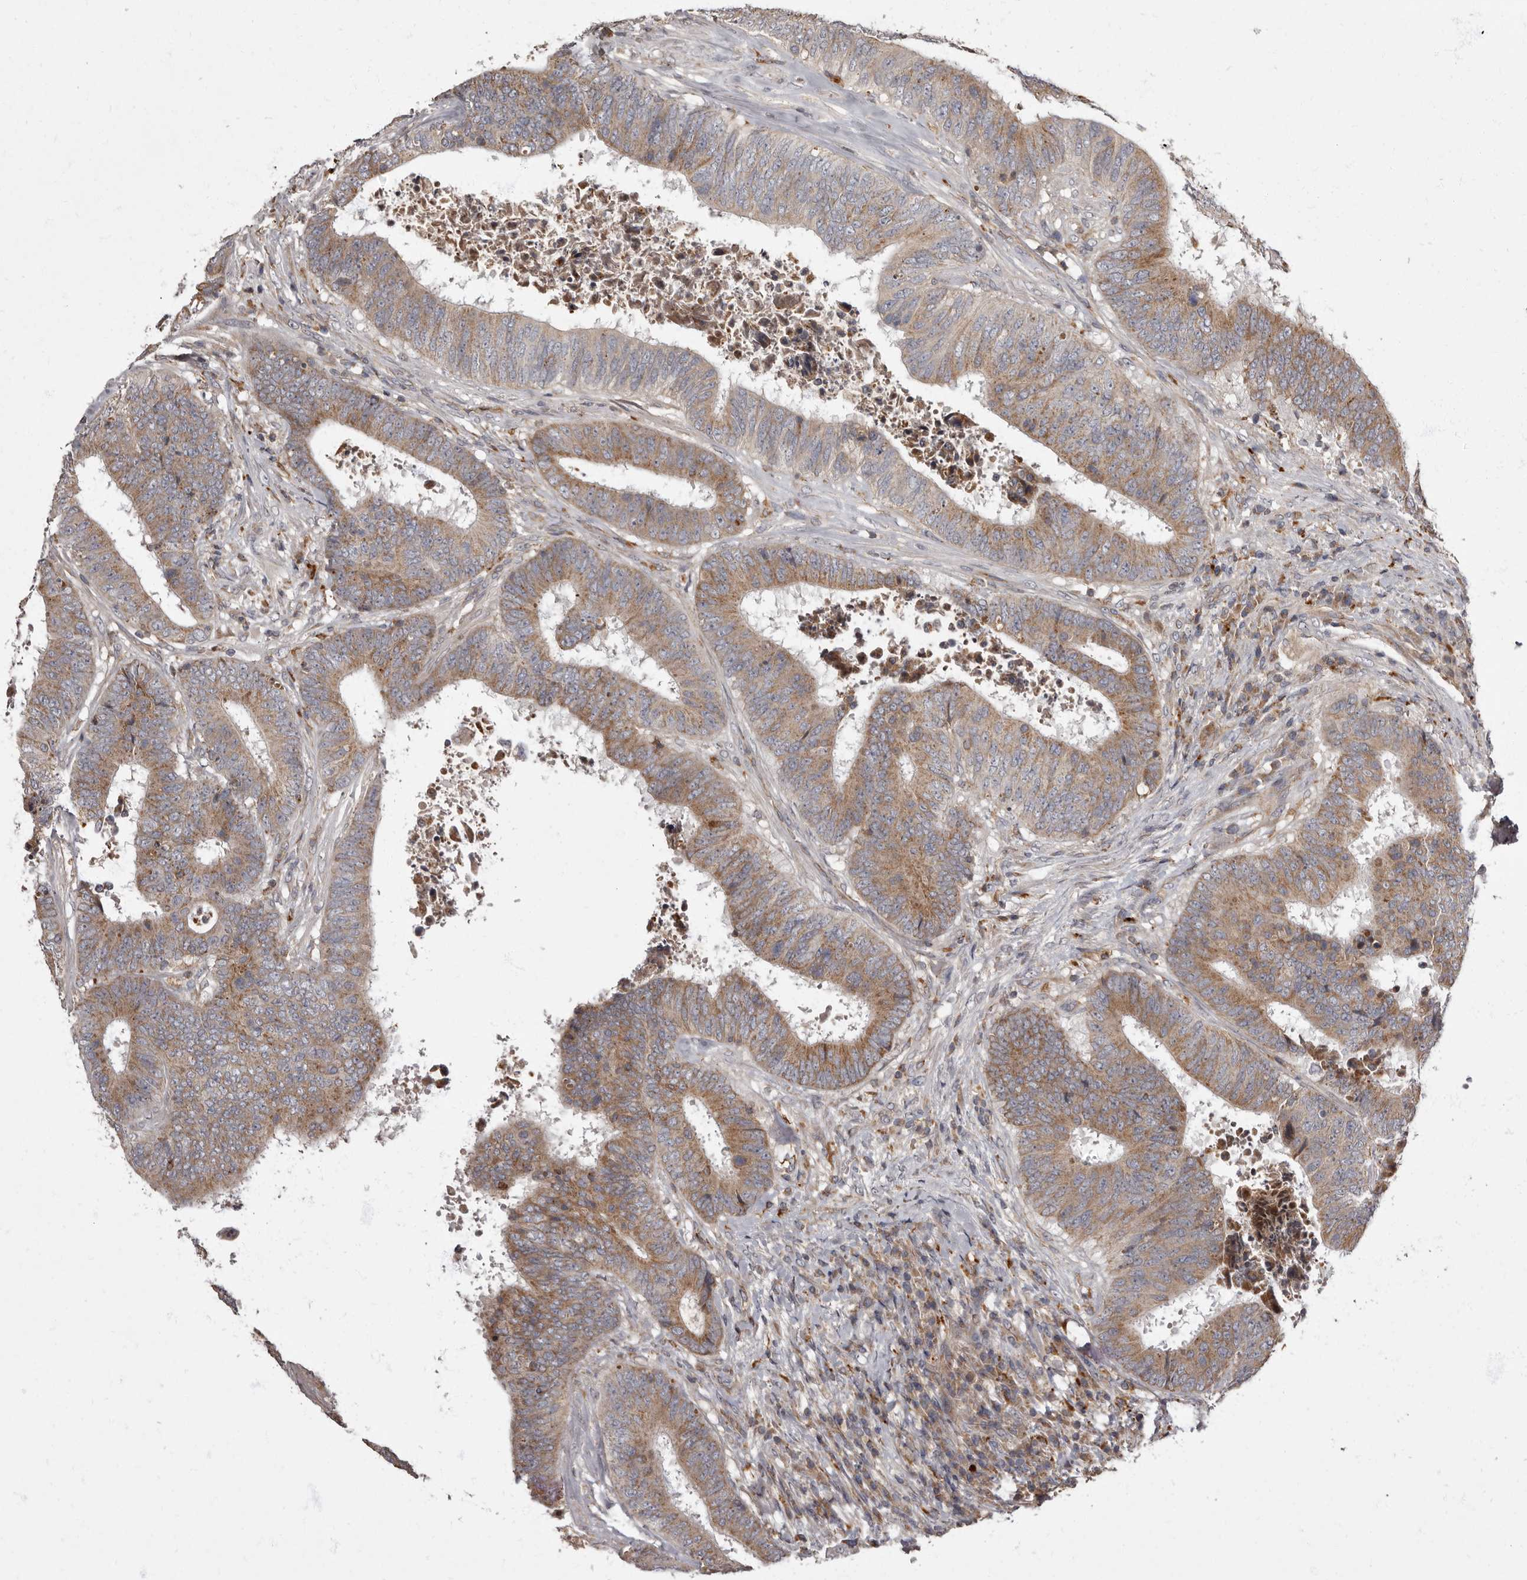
{"staining": {"intensity": "moderate", "quantity": ">75%", "location": "cytoplasmic/membranous"}, "tissue": "colorectal cancer", "cell_type": "Tumor cells", "image_type": "cancer", "snomed": [{"axis": "morphology", "description": "Adenocarcinoma, NOS"}, {"axis": "topography", "description": "Rectum"}], "caption": "A medium amount of moderate cytoplasmic/membranous staining is seen in approximately >75% of tumor cells in colorectal adenocarcinoma tissue.", "gene": "ADCY2", "patient": {"sex": "male", "age": 72}}